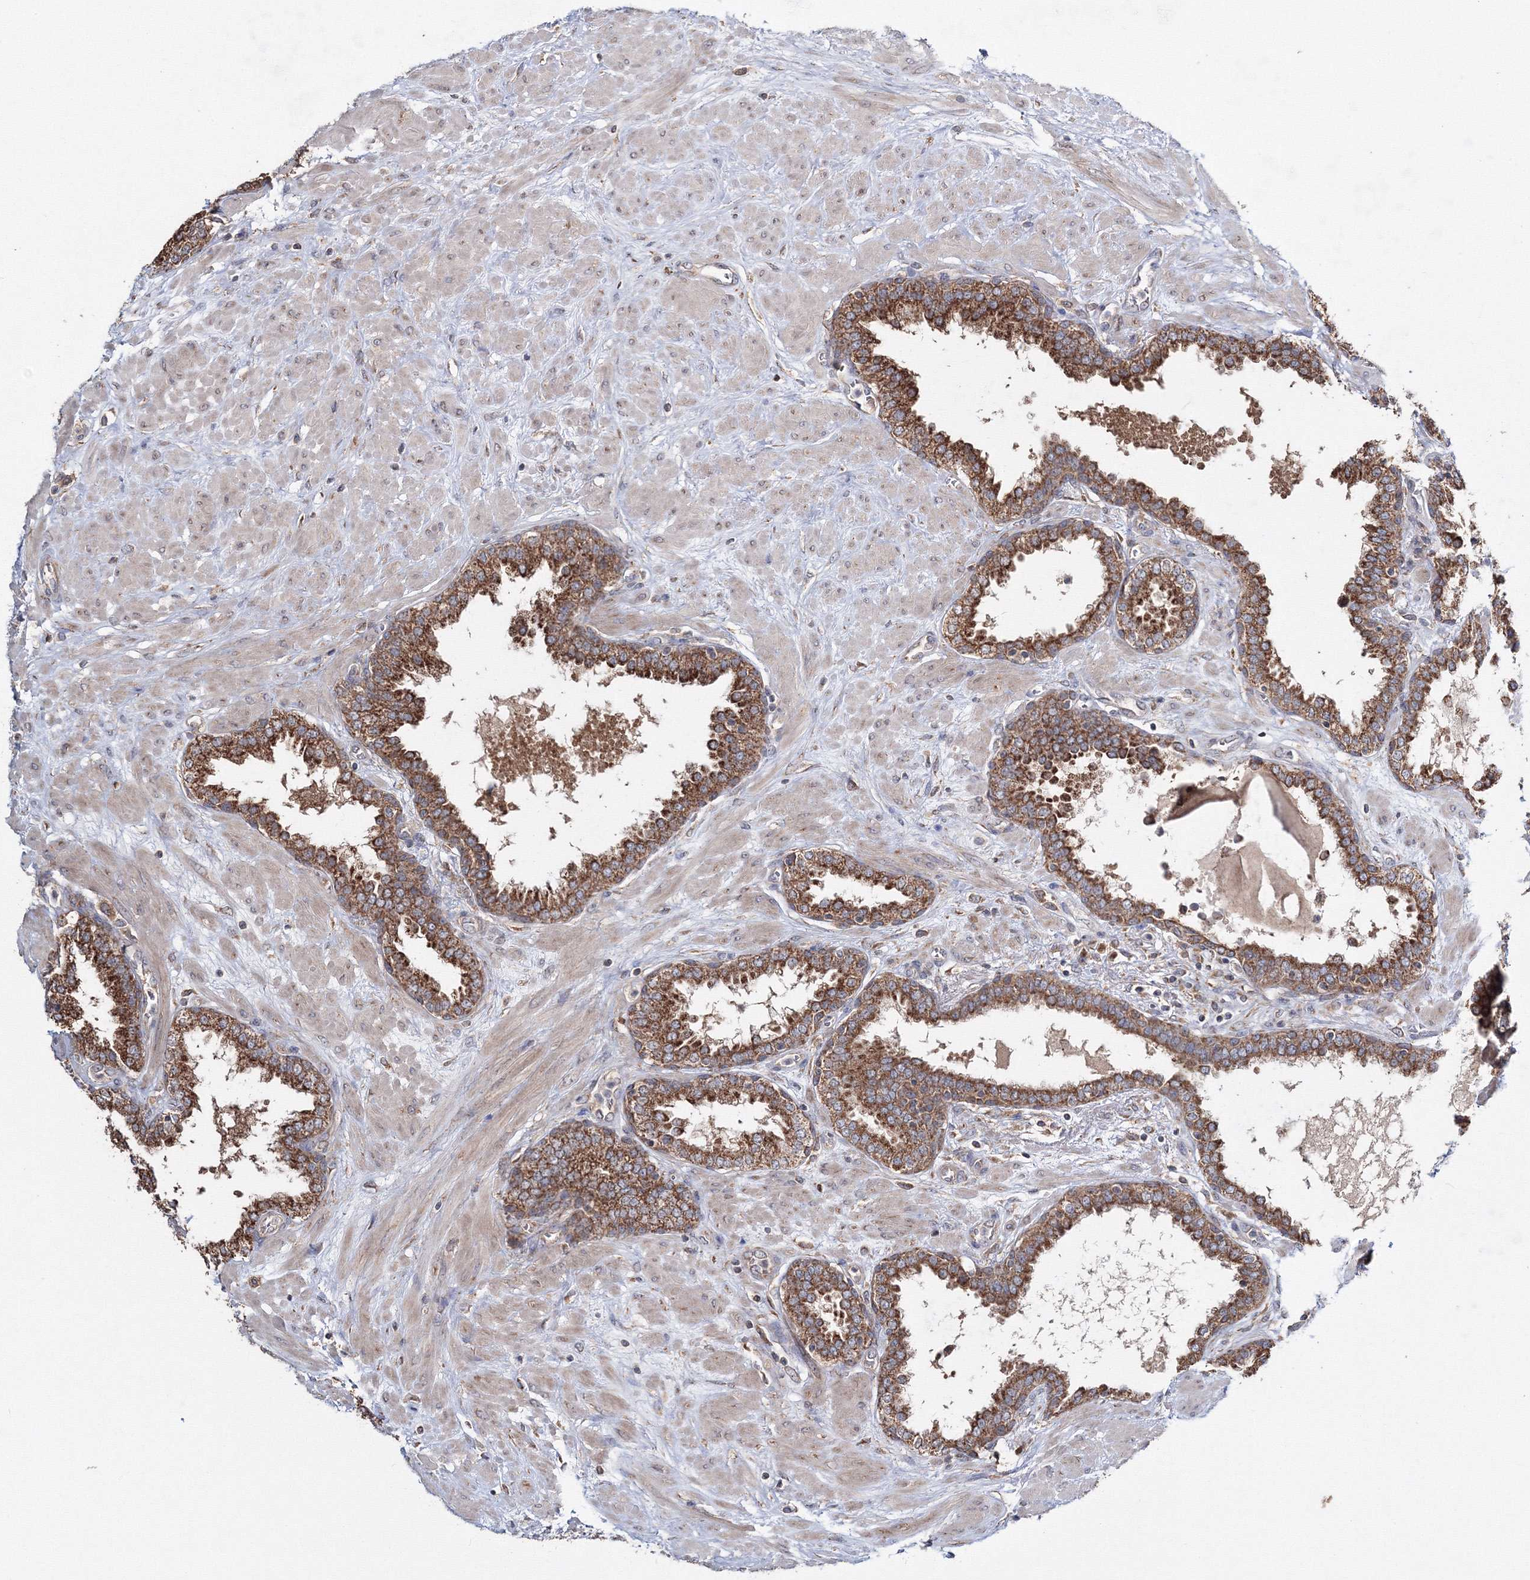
{"staining": {"intensity": "strong", "quantity": ">75%", "location": "cytoplasmic/membranous"}, "tissue": "prostate", "cell_type": "Glandular cells", "image_type": "normal", "snomed": [{"axis": "morphology", "description": "Normal tissue, NOS"}, {"axis": "topography", "description": "Prostate"}], "caption": "Glandular cells reveal high levels of strong cytoplasmic/membranous positivity in about >75% of cells in unremarkable prostate. The staining was performed using DAB, with brown indicating positive protein expression. Nuclei are stained blue with hematoxylin.", "gene": "PEX13", "patient": {"sex": "male", "age": 51}}